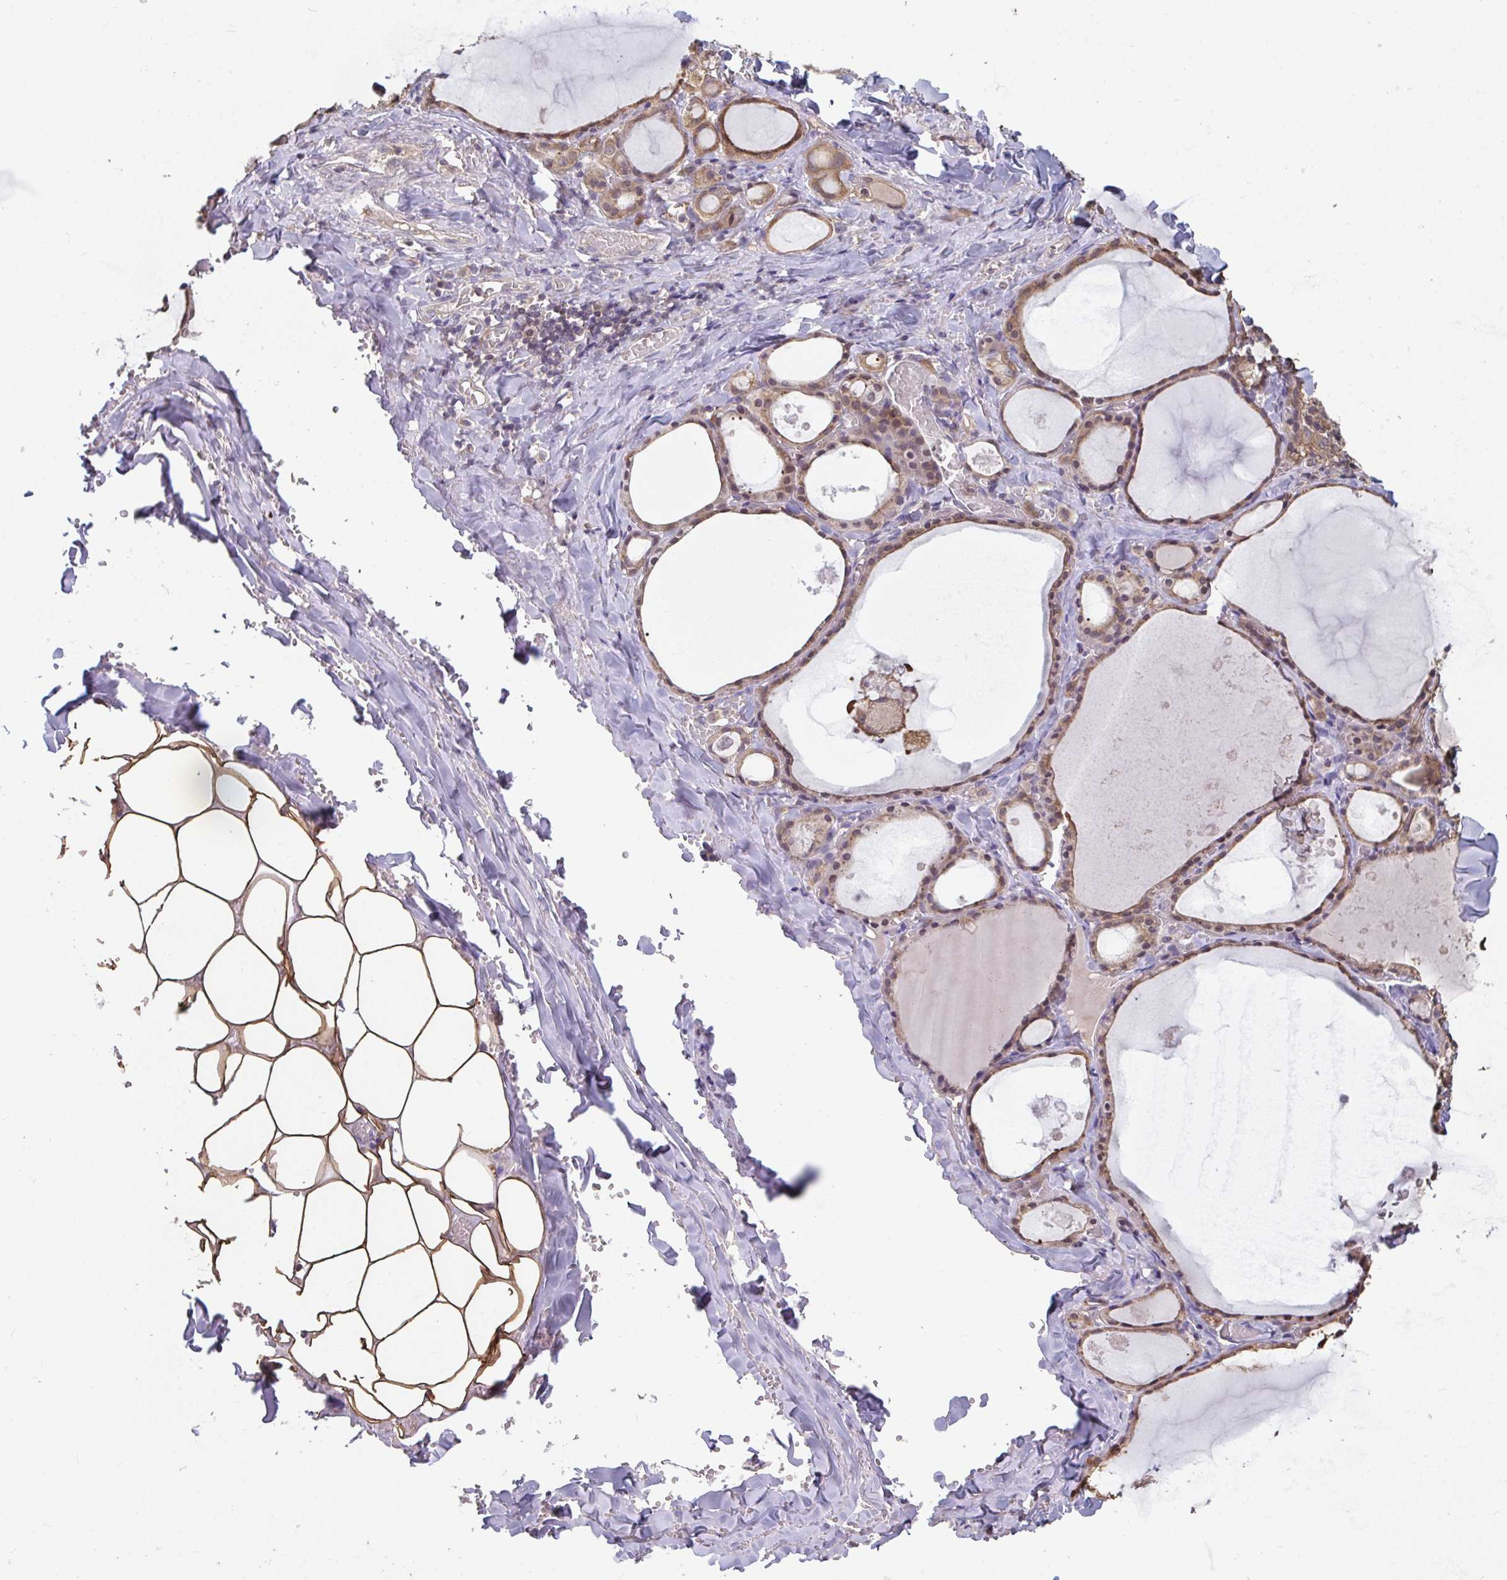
{"staining": {"intensity": "moderate", "quantity": ">75%", "location": "cytoplasmic/membranous,nuclear"}, "tissue": "thyroid gland", "cell_type": "Glandular cells", "image_type": "normal", "snomed": [{"axis": "morphology", "description": "Normal tissue, NOS"}, {"axis": "topography", "description": "Thyroid gland"}], "caption": "Thyroid gland stained for a protein (brown) demonstrates moderate cytoplasmic/membranous,nuclear positive positivity in about >75% of glandular cells.", "gene": "TTC9C", "patient": {"sex": "male", "age": 56}}